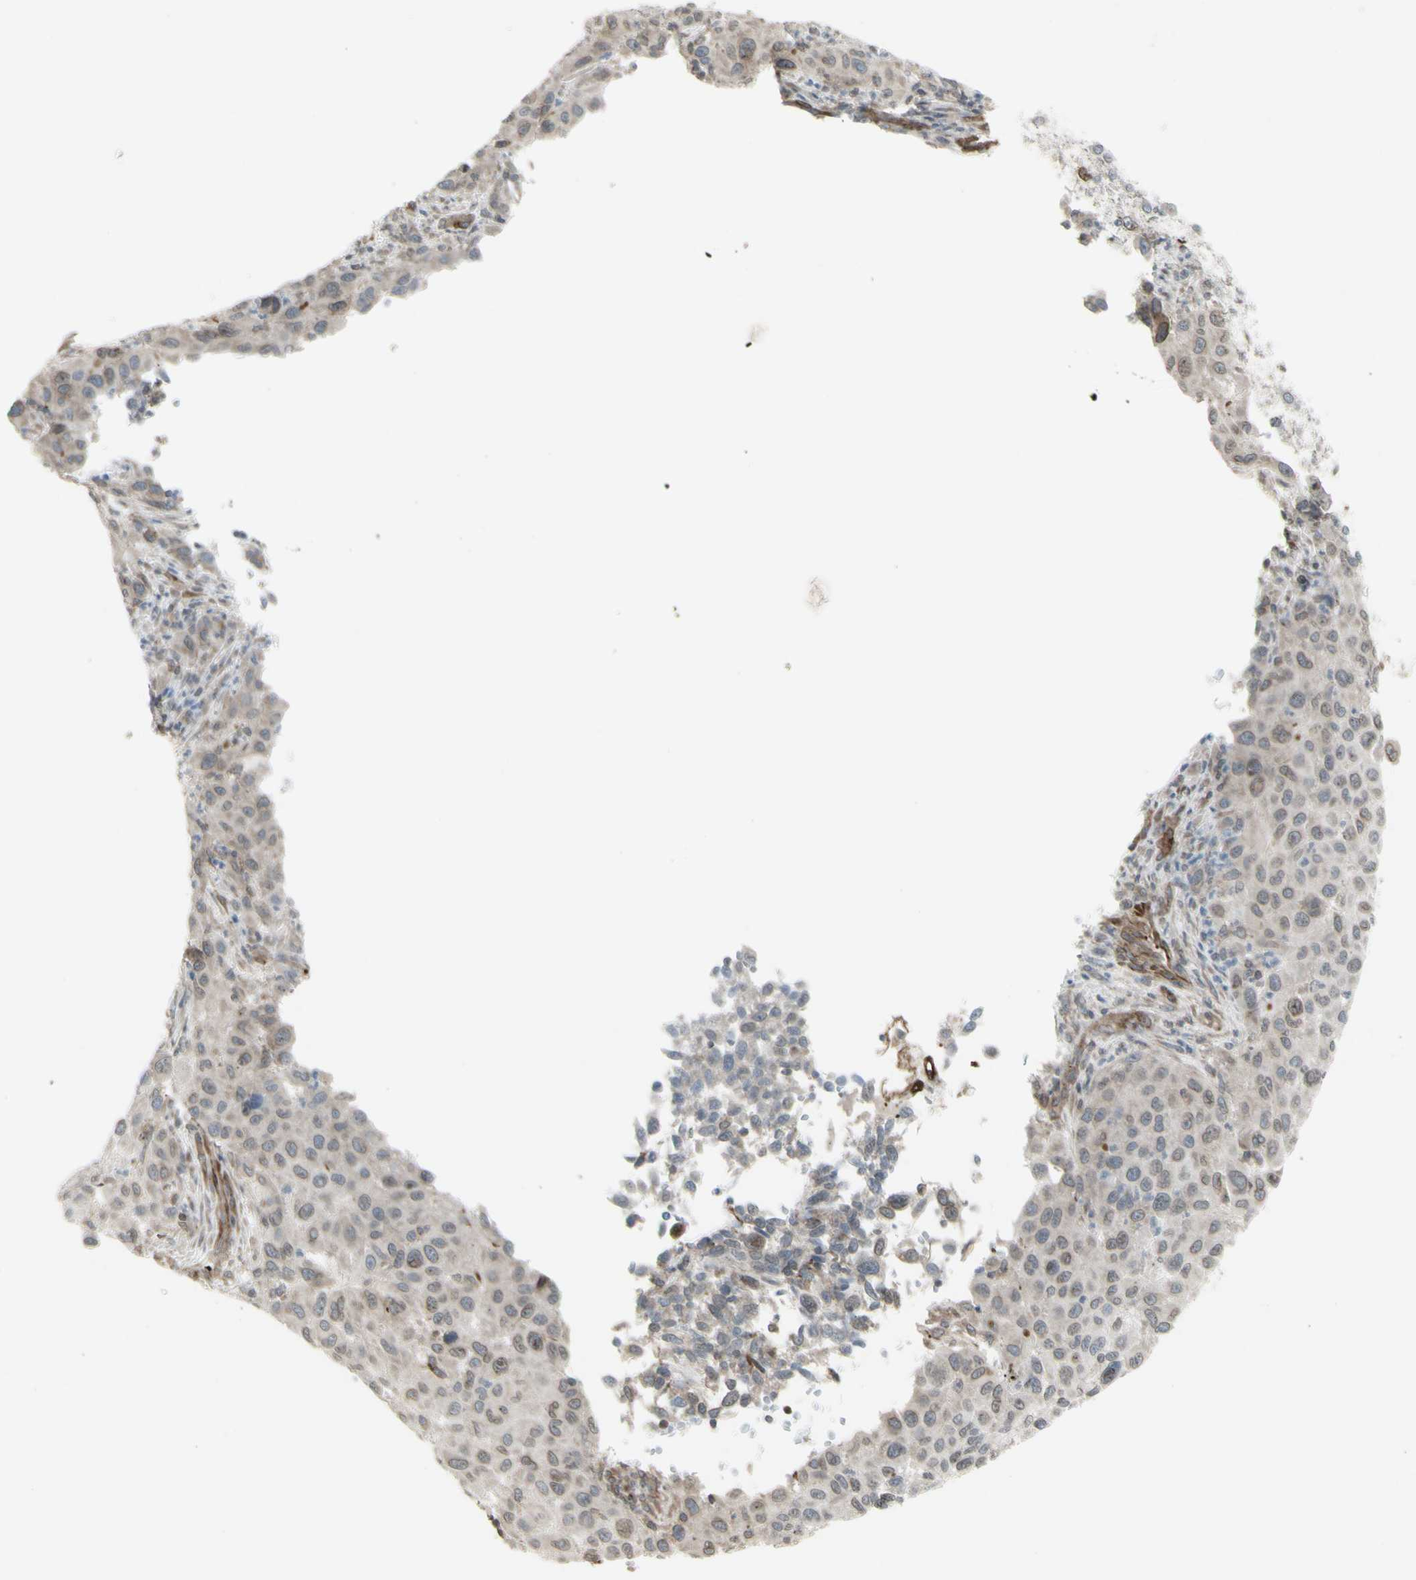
{"staining": {"intensity": "weak", "quantity": "25%-75%", "location": "cytoplasmic/membranous"}, "tissue": "melanoma", "cell_type": "Tumor cells", "image_type": "cancer", "snomed": [{"axis": "morphology", "description": "Malignant melanoma, Metastatic site"}, {"axis": "topography", "description": "Lymph node"}], "caption": "DAB immunohistochemical staining of malignant melanoma (metastatic site) exhibits weak cytoplasmic/membranous protein staining in approximately 25%-75% of tumor cells.", "gene": "DTX3L", "patient": {"sex": "male", "age": 61}}